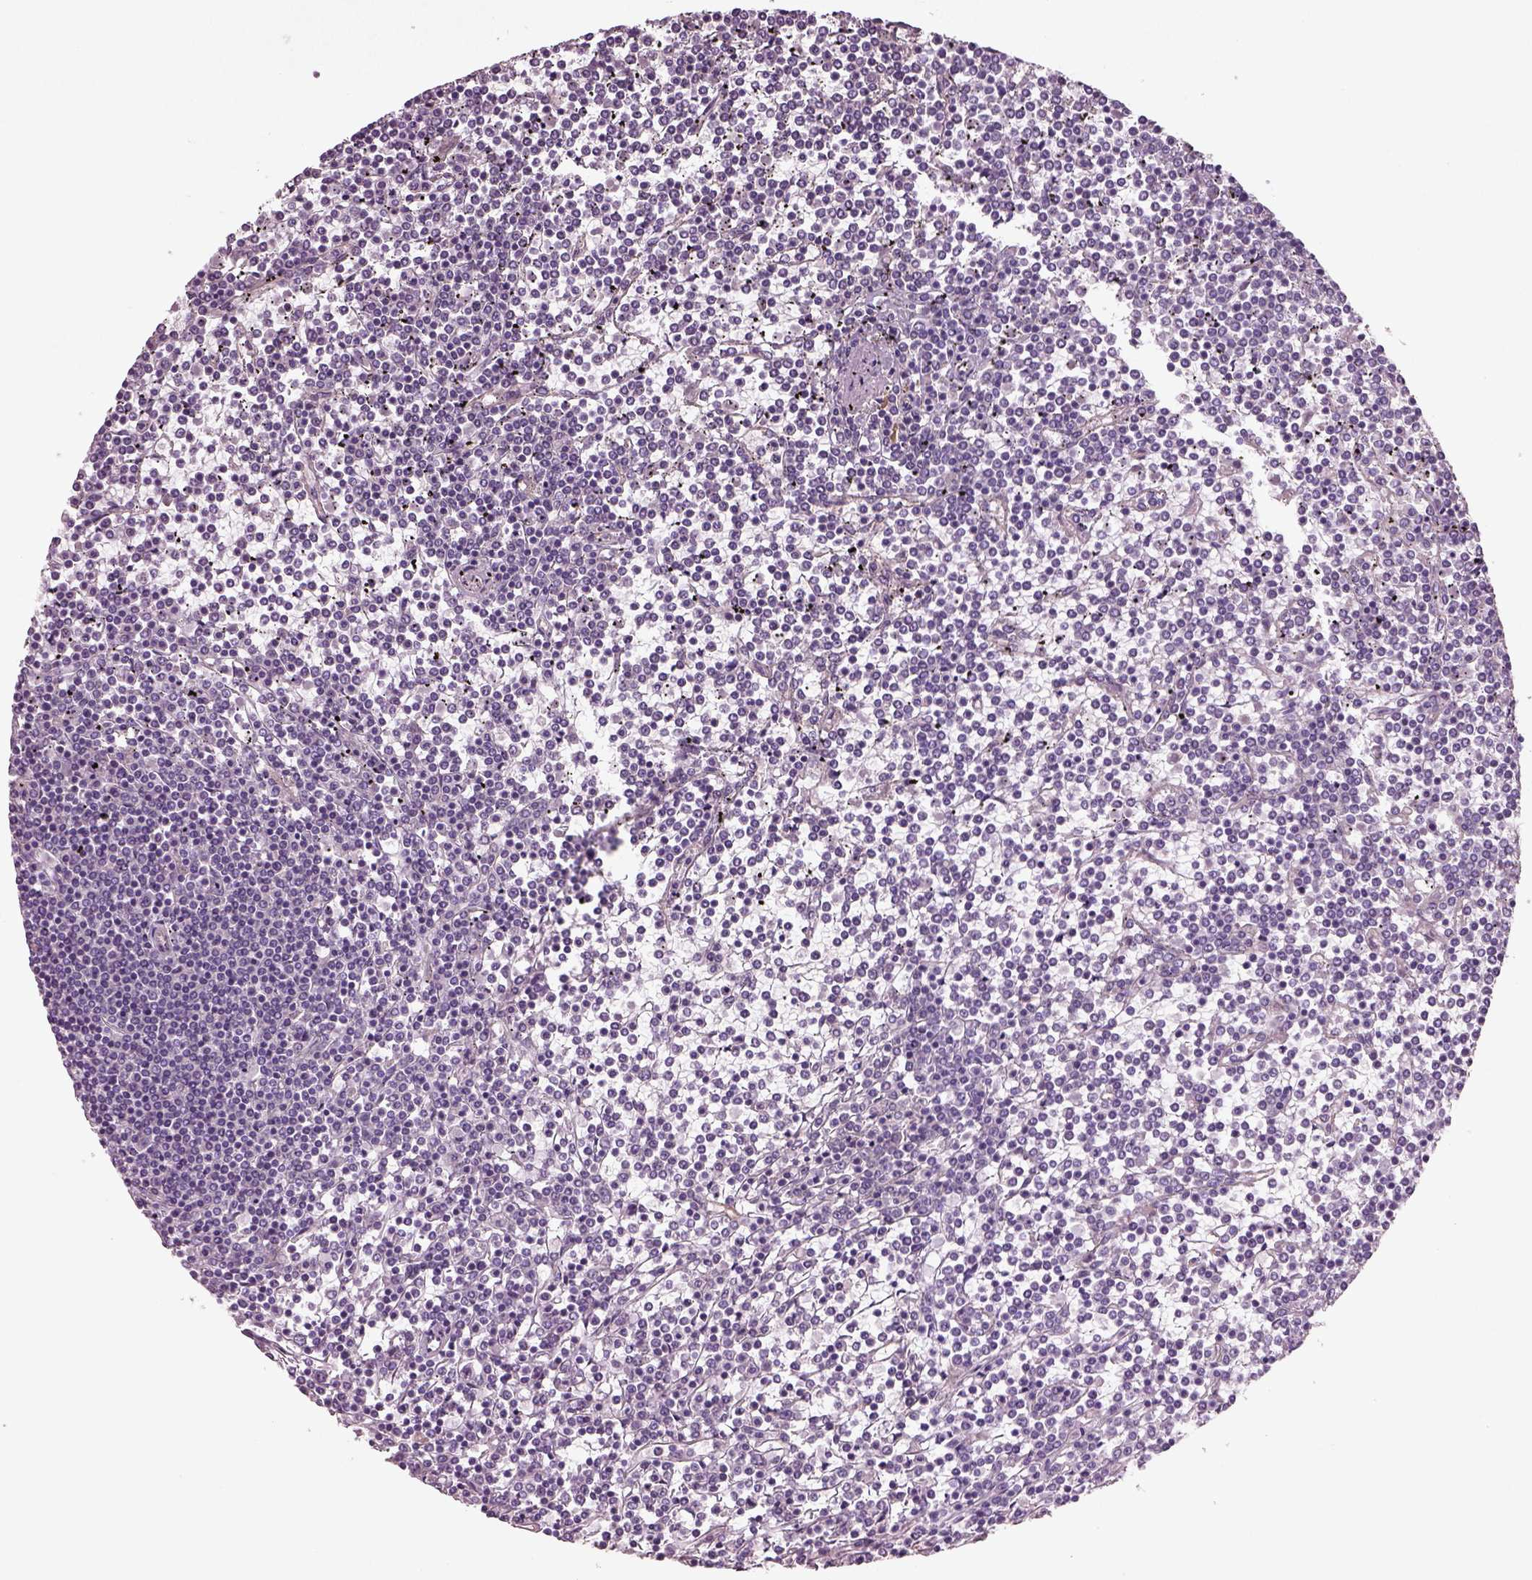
{"staining": {"intensity": "negative", "quantity": "none", "location": "none"}, "tissue": "lymphoma", "cell_type": "Tumor cells", "image_type": "cancer", "snomed": [{"axis": "morphology", "description": "Malignant lymphoma, non-Hodgkin's type, Low grade"}, {"axis": "topography", "description": "Spleen"}], "caption": "This is an IHC photomicrograph of human lymphoma. There is no expression in tumor cells.", "gene": "DUOXA2", "patient": {"sex": "female", "age": 19}}